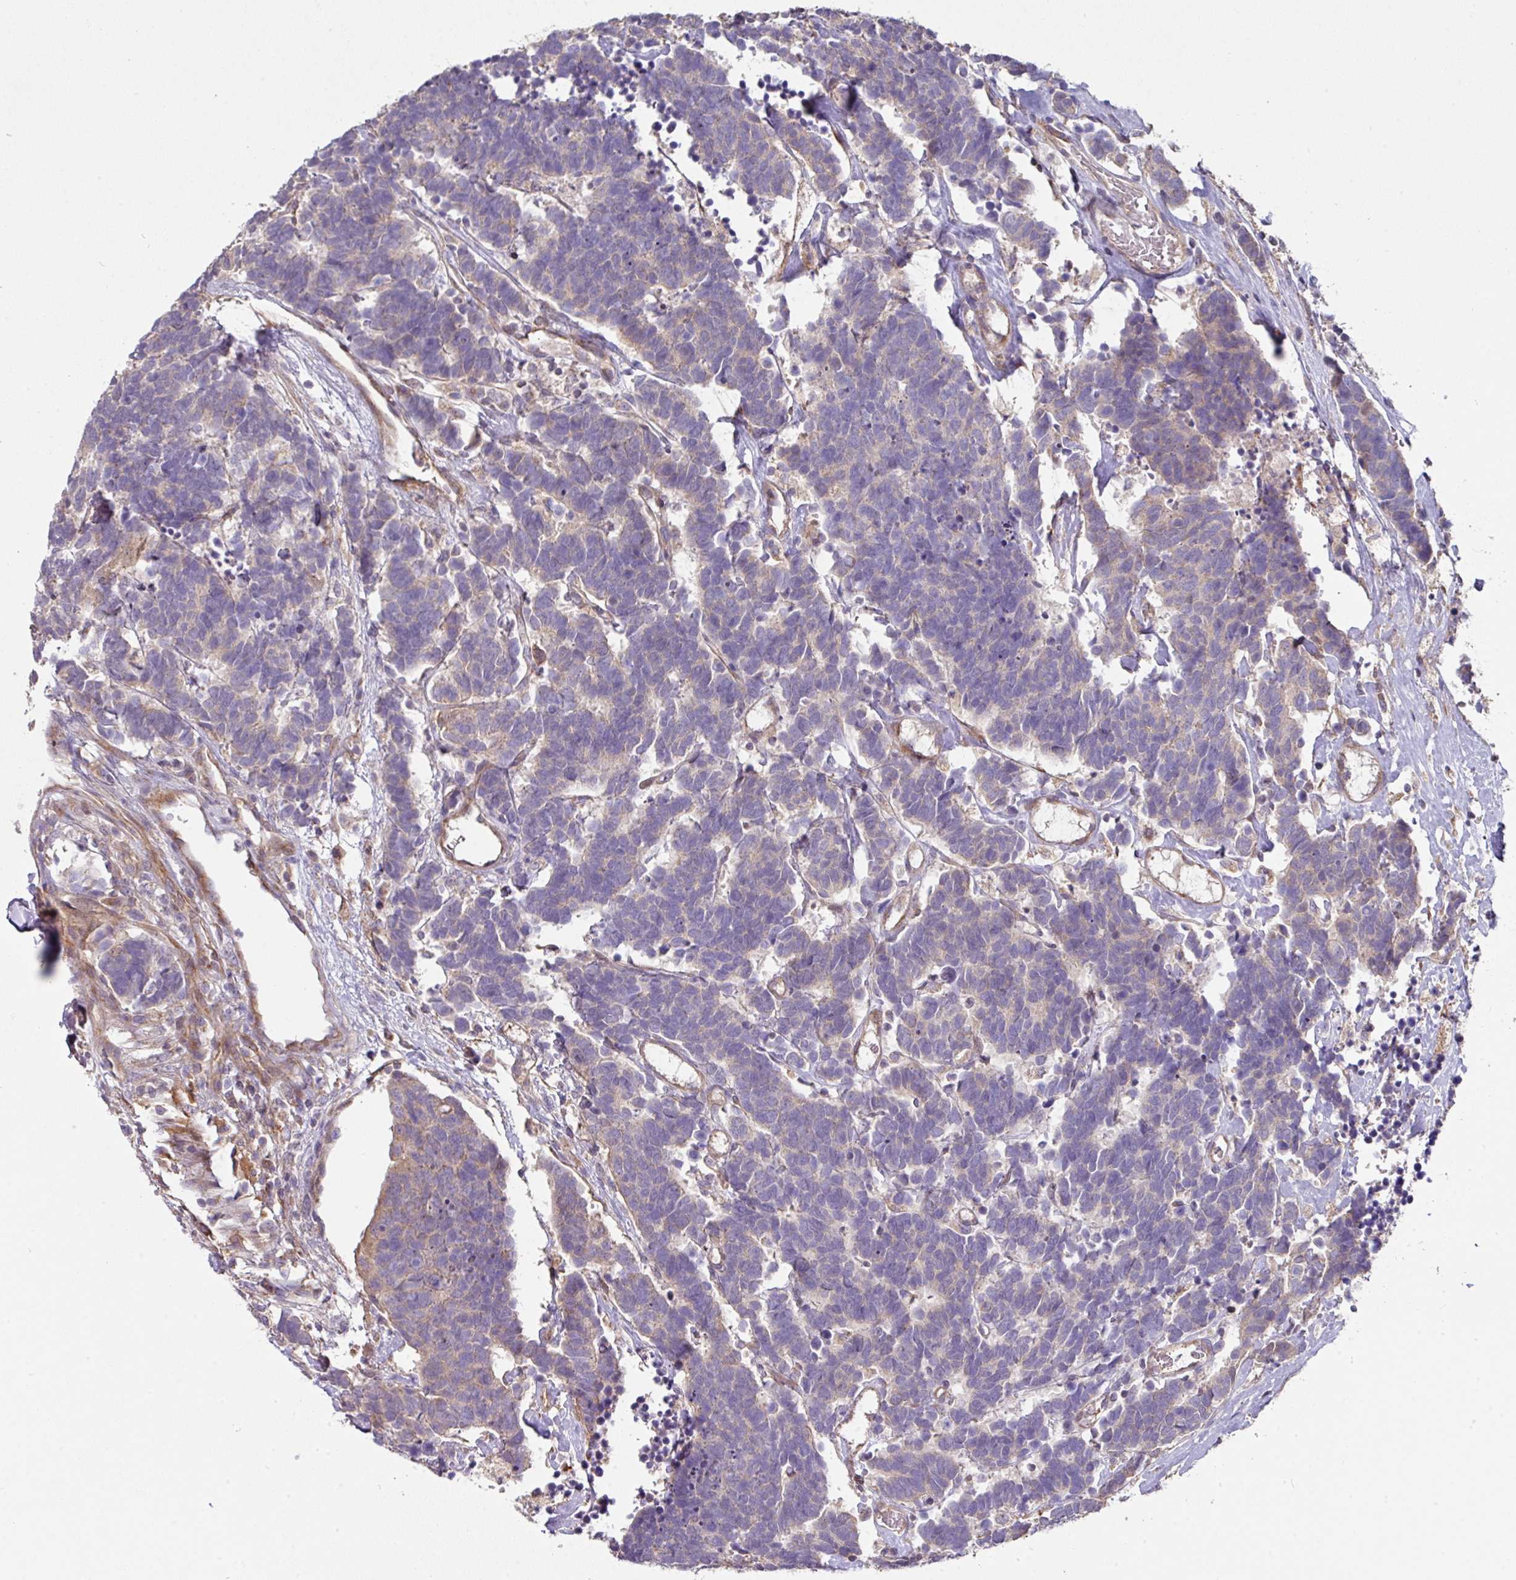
{"staining": {"intensity": "weak", "quantity": "<25%", "location": "cytoplasmic/membranous"}, "tissue": "carcinoid", "cell_type": "Tumor cells", "image_type": "cancer", "snomed": [{"axis": "morphology", "description": "Carcinoma, NOS"}, {"axis": "morphology", "description": "Carcinoid, malignant, NOS"}, {"axis": "topography", "description": "Urinary bladder"}], "caption": "This is an immunohistochemistry (IHC) histopathology image of carcinoid. There is no expression in tumor cells.", "gene": "STK35", "patient": {"sex": "male", "age": 57}}